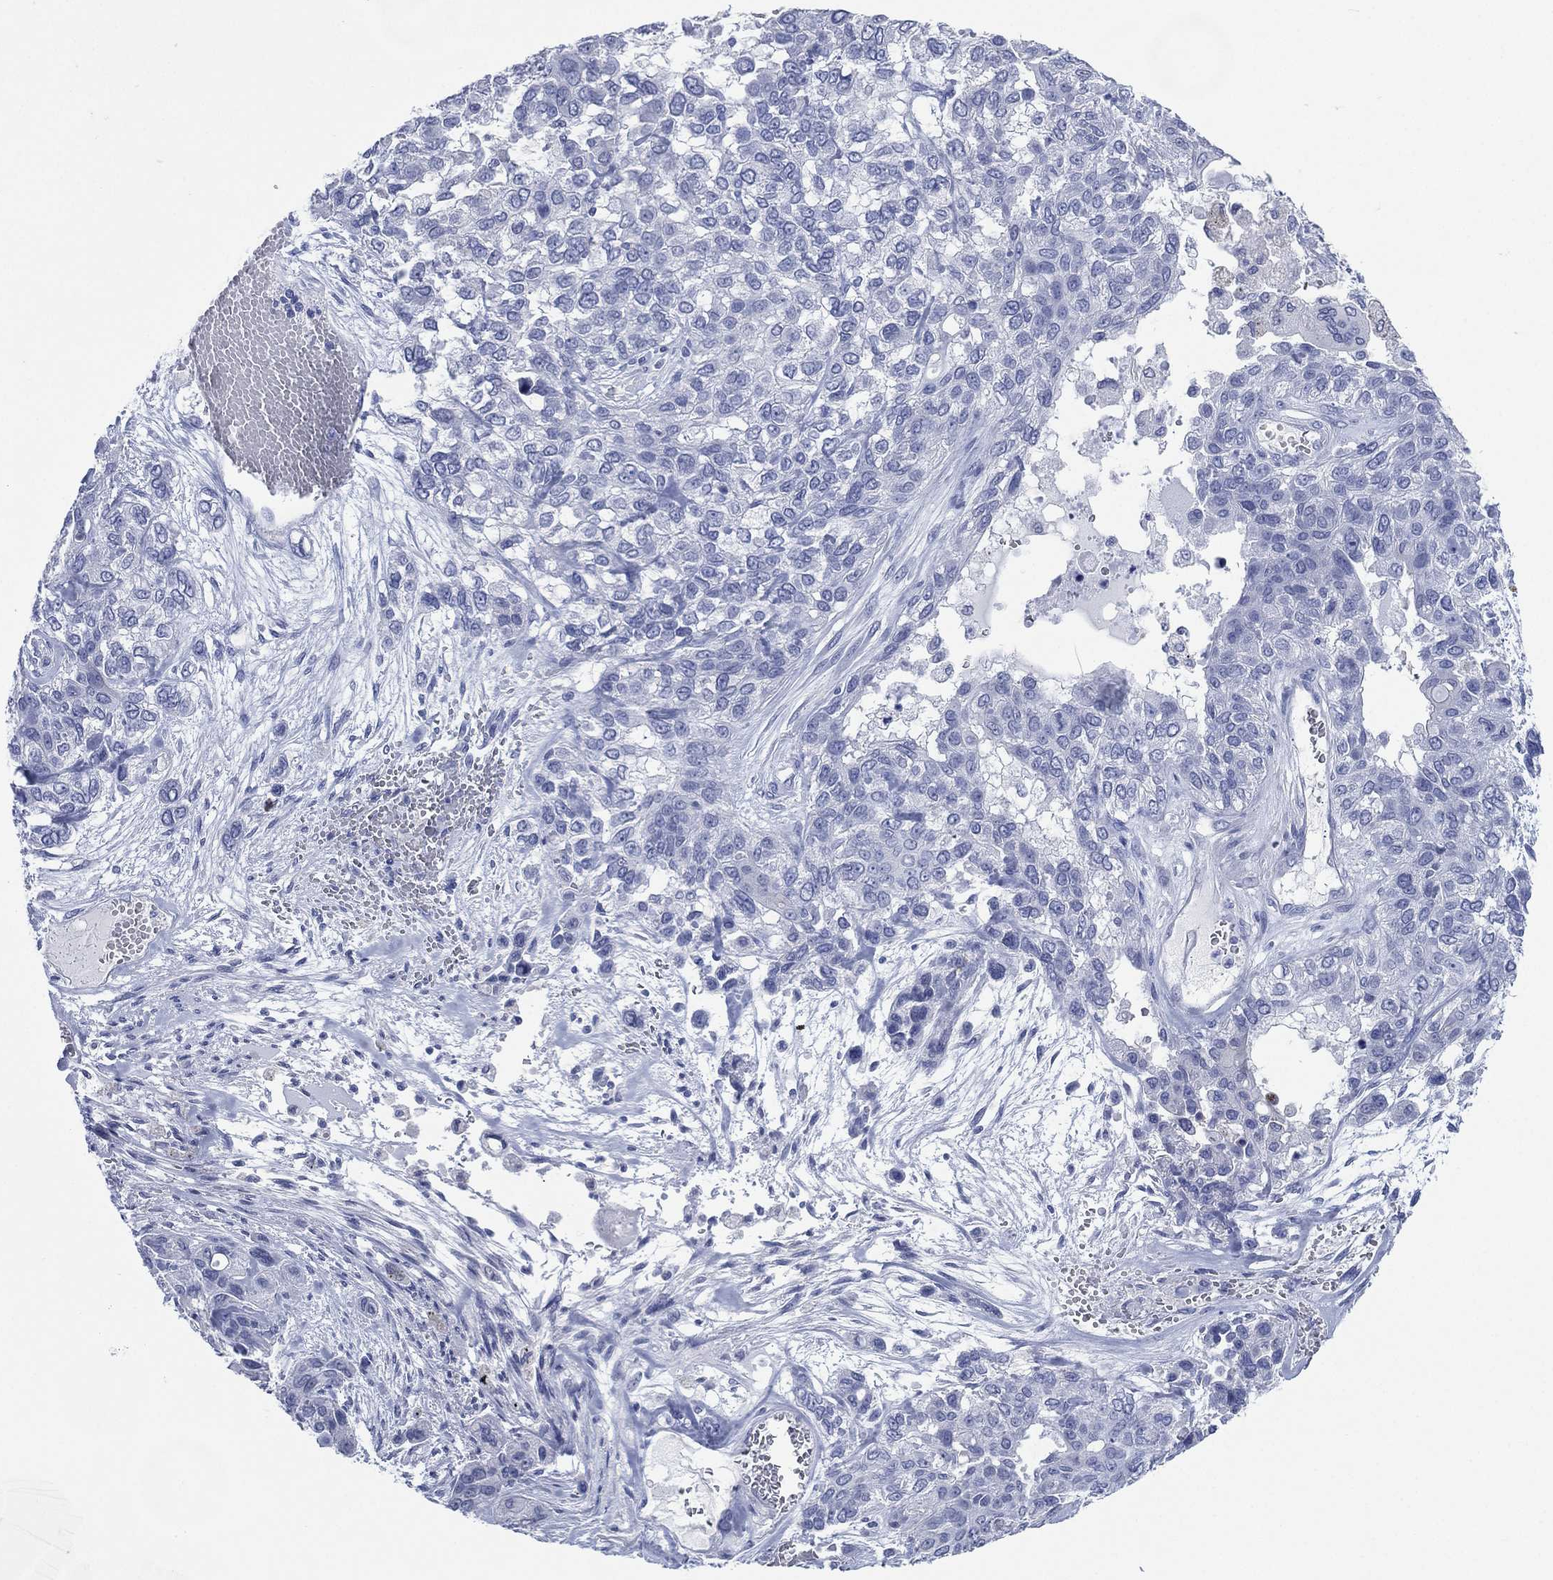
{"staining": {"intensity": "negative", "quantity": "none", "location": "none"}, "tissue": "lung cancer", "cell_type": "Tumor cells", "image_type": "cancer", "snomed": [{"axis": "morphology", "description": "Squamous cell carcinoma, NOS"}, {"axis": "topography", "description": "Lung"}], "caption": "This is an immunohistochemistry (IHC) photomicrograph of lung squamous cell carcinoma. There is no expression in tumor cells.", "gene": "TMEM247", "patient": {"sex": "female", "age": 70}}